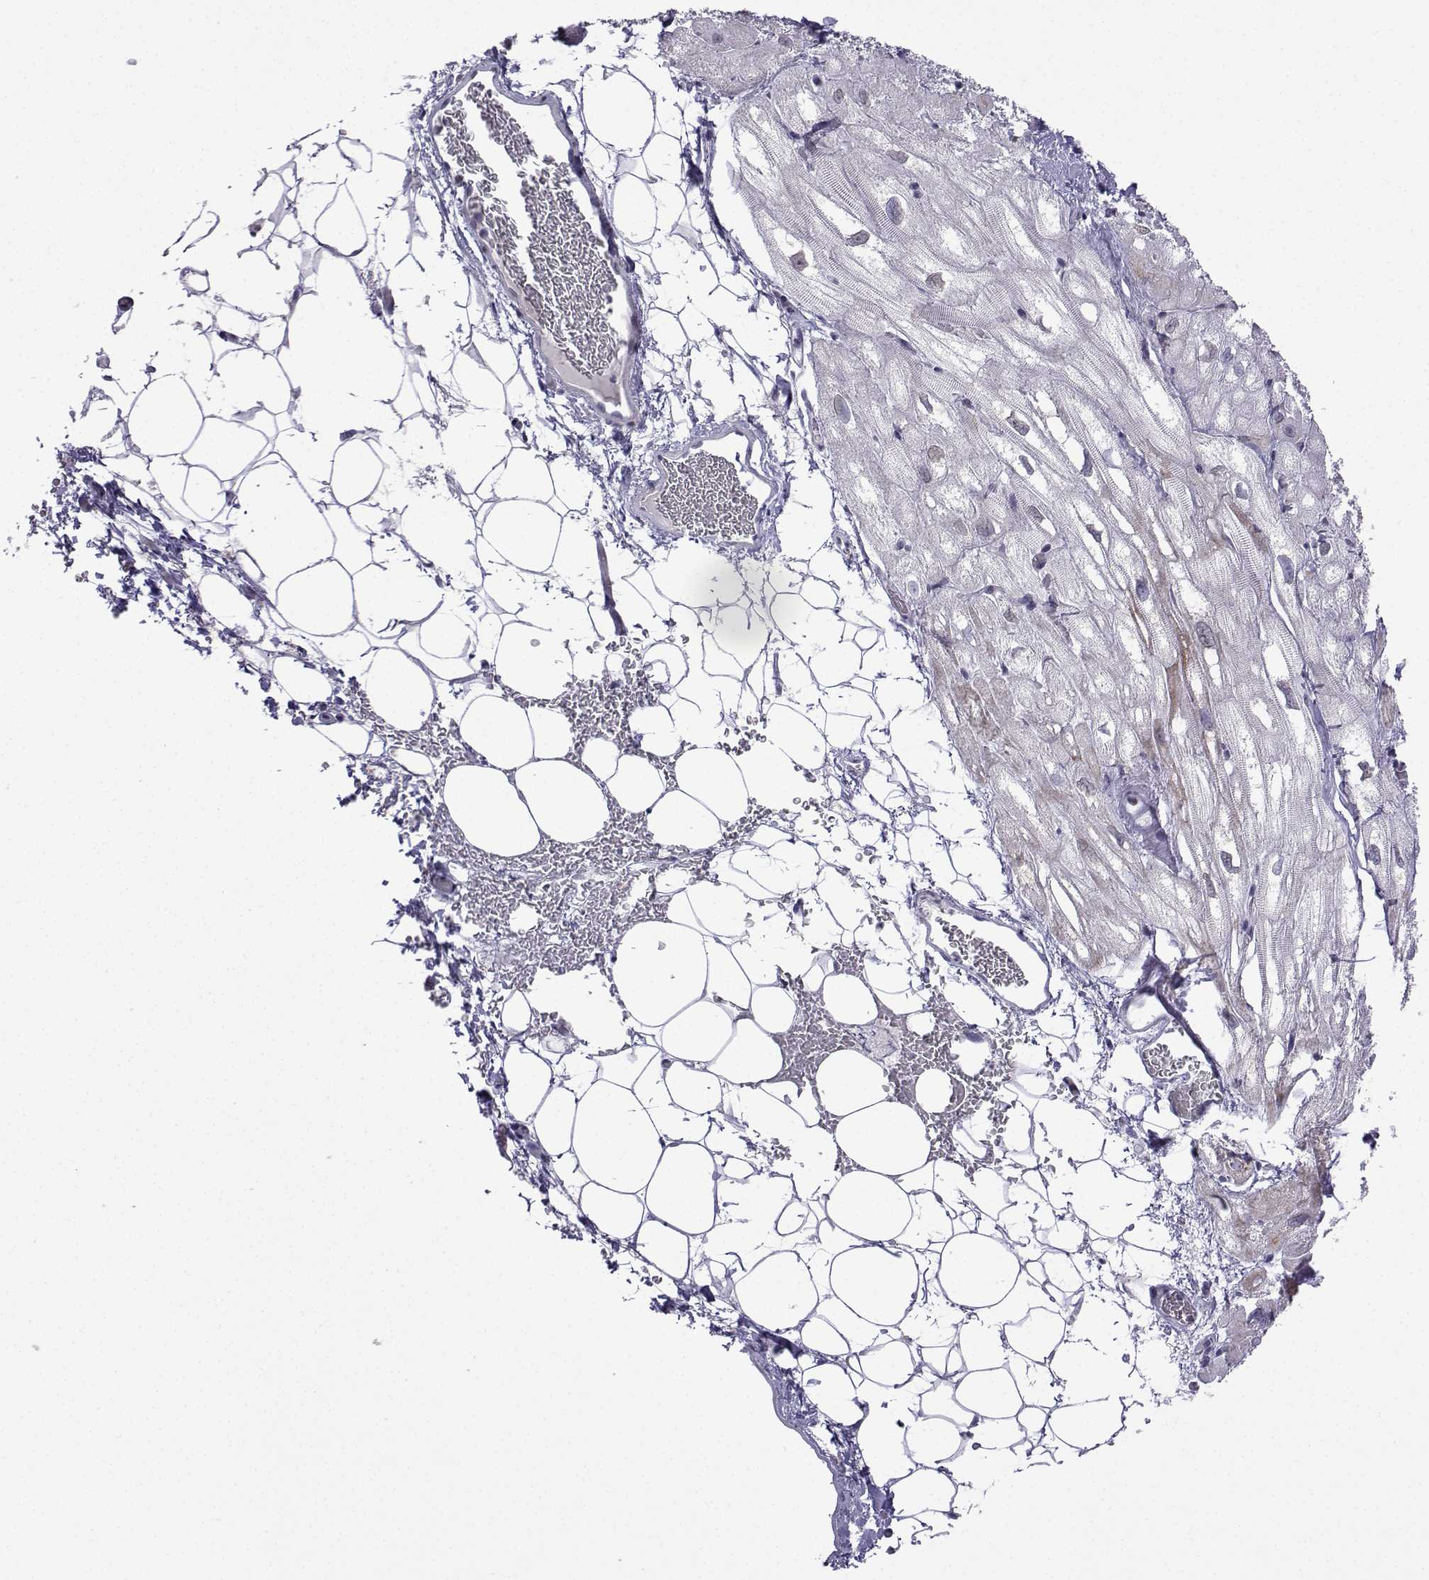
{"staining": {"intensity": "weak", "quantity": "25%-75%", "location": "cytoplasmic/membranous"}, "tissue": "heart muscle", "cell_type": "Cardiomyocytes", "image_type": "normal", "snomed": [{"axis": "morphology", "description": "Normal tissue, NOS"}, {"axis": "topography", "description": "Heart"}], "caption": "IHC photomicrograph of unremarkable heart muscle stained for a protein (brown), which shows low levels of weak cytoplasmic/membranous staining in about 25%-75% of cardiomyocytes.", "gene": "CFAP70", "patient": {"sex": "male", "age": 61}}